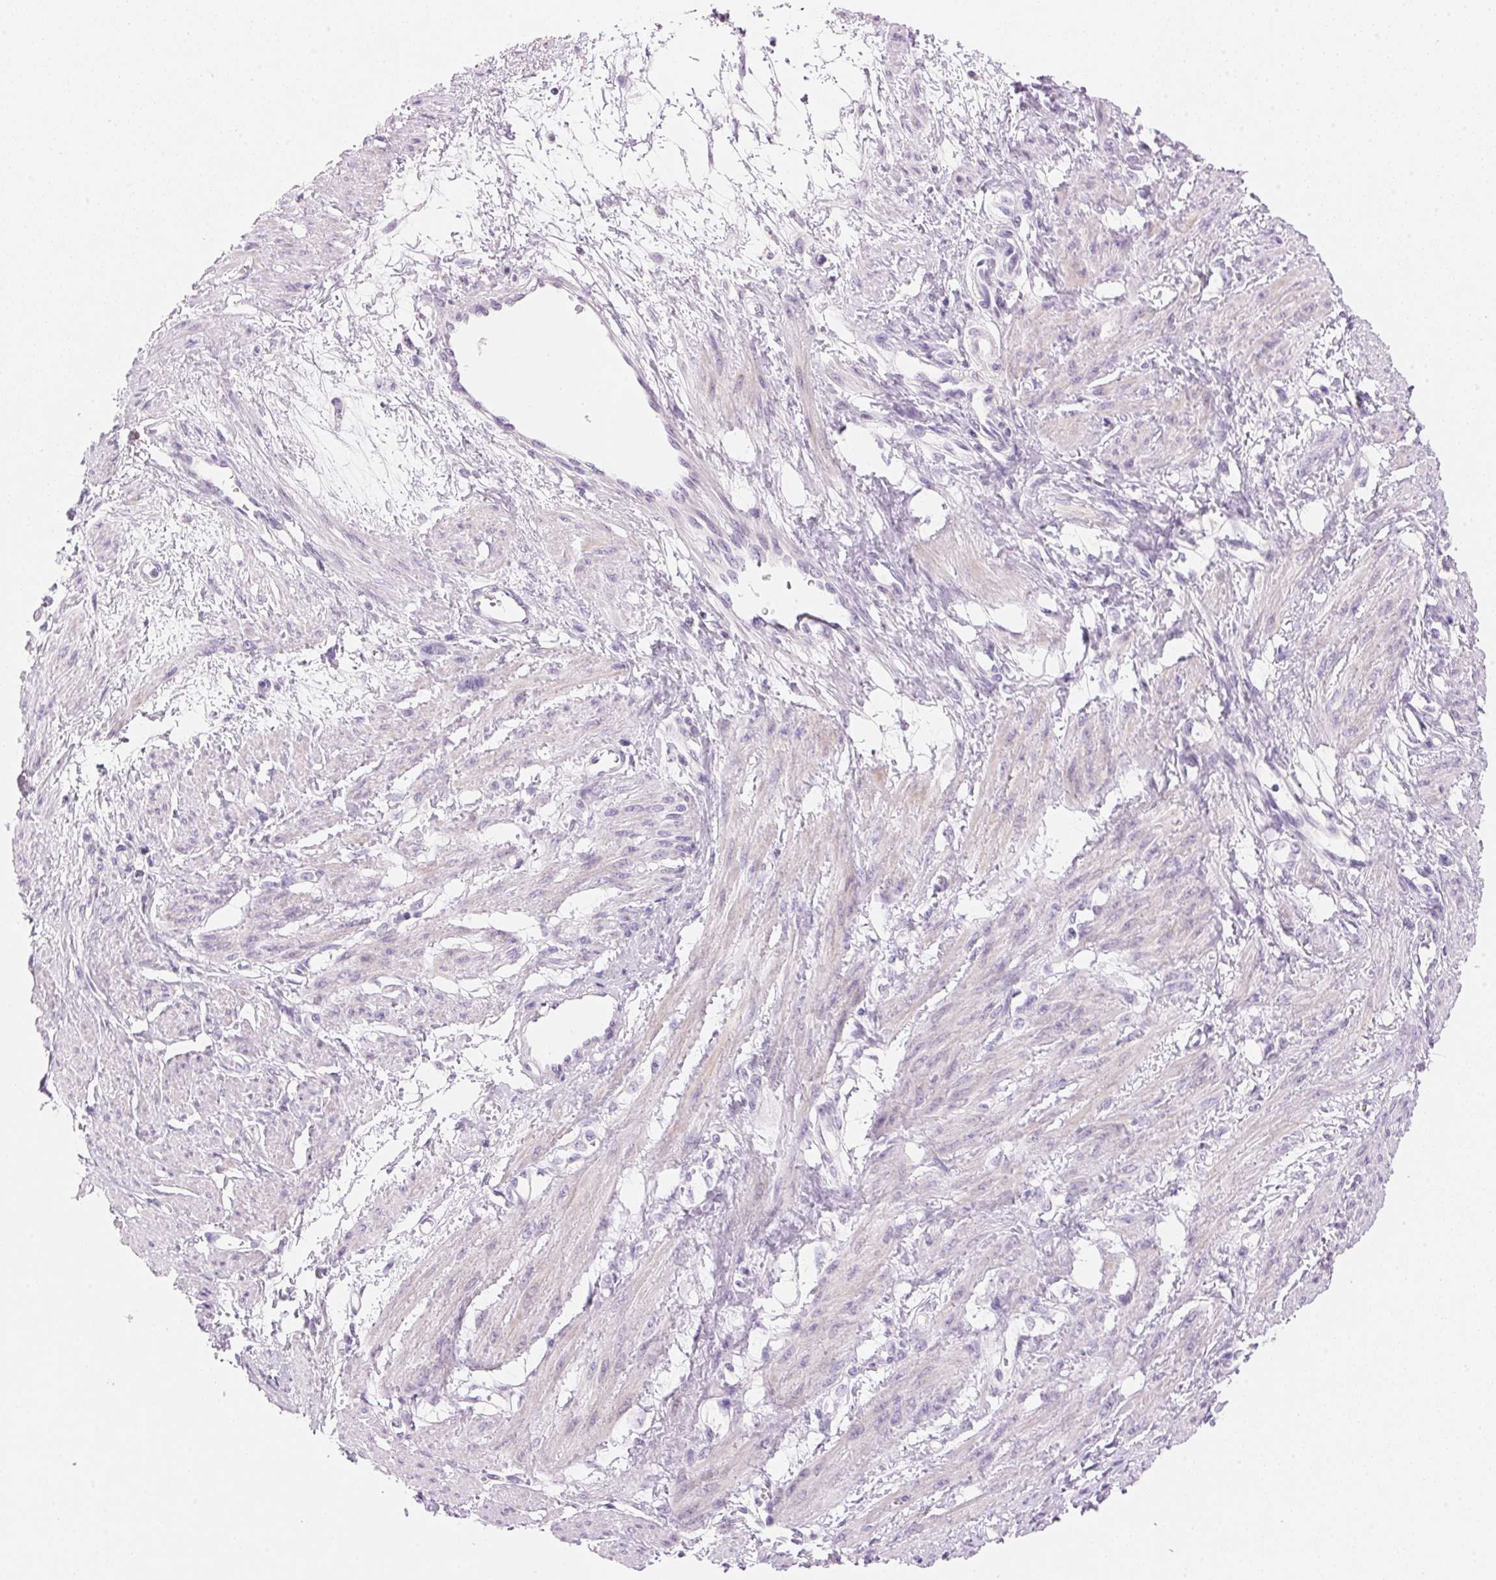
{"staining": {"intensity": "weak", "quantity": "<25%", "location": "cytoplasmic/membranous"}, "tissue": "smooth muscle", "cell_type": "Smooth muscle cells", "image_type": "normal", "snomed": [{"axis": "morphology", "description": "Normal tissue, NOS"}, {"axis": "topography", "description": "Smooth muscle"}, {"axis": "topography", "description": "Uterus"}], "caption": "DAB immunohistochemical staining of normal human smooth muscle reveals no significant positivity in smooth muscle cells.", "gene": "CYP11B1", "patient": {"sex": "female", "age": 39}}